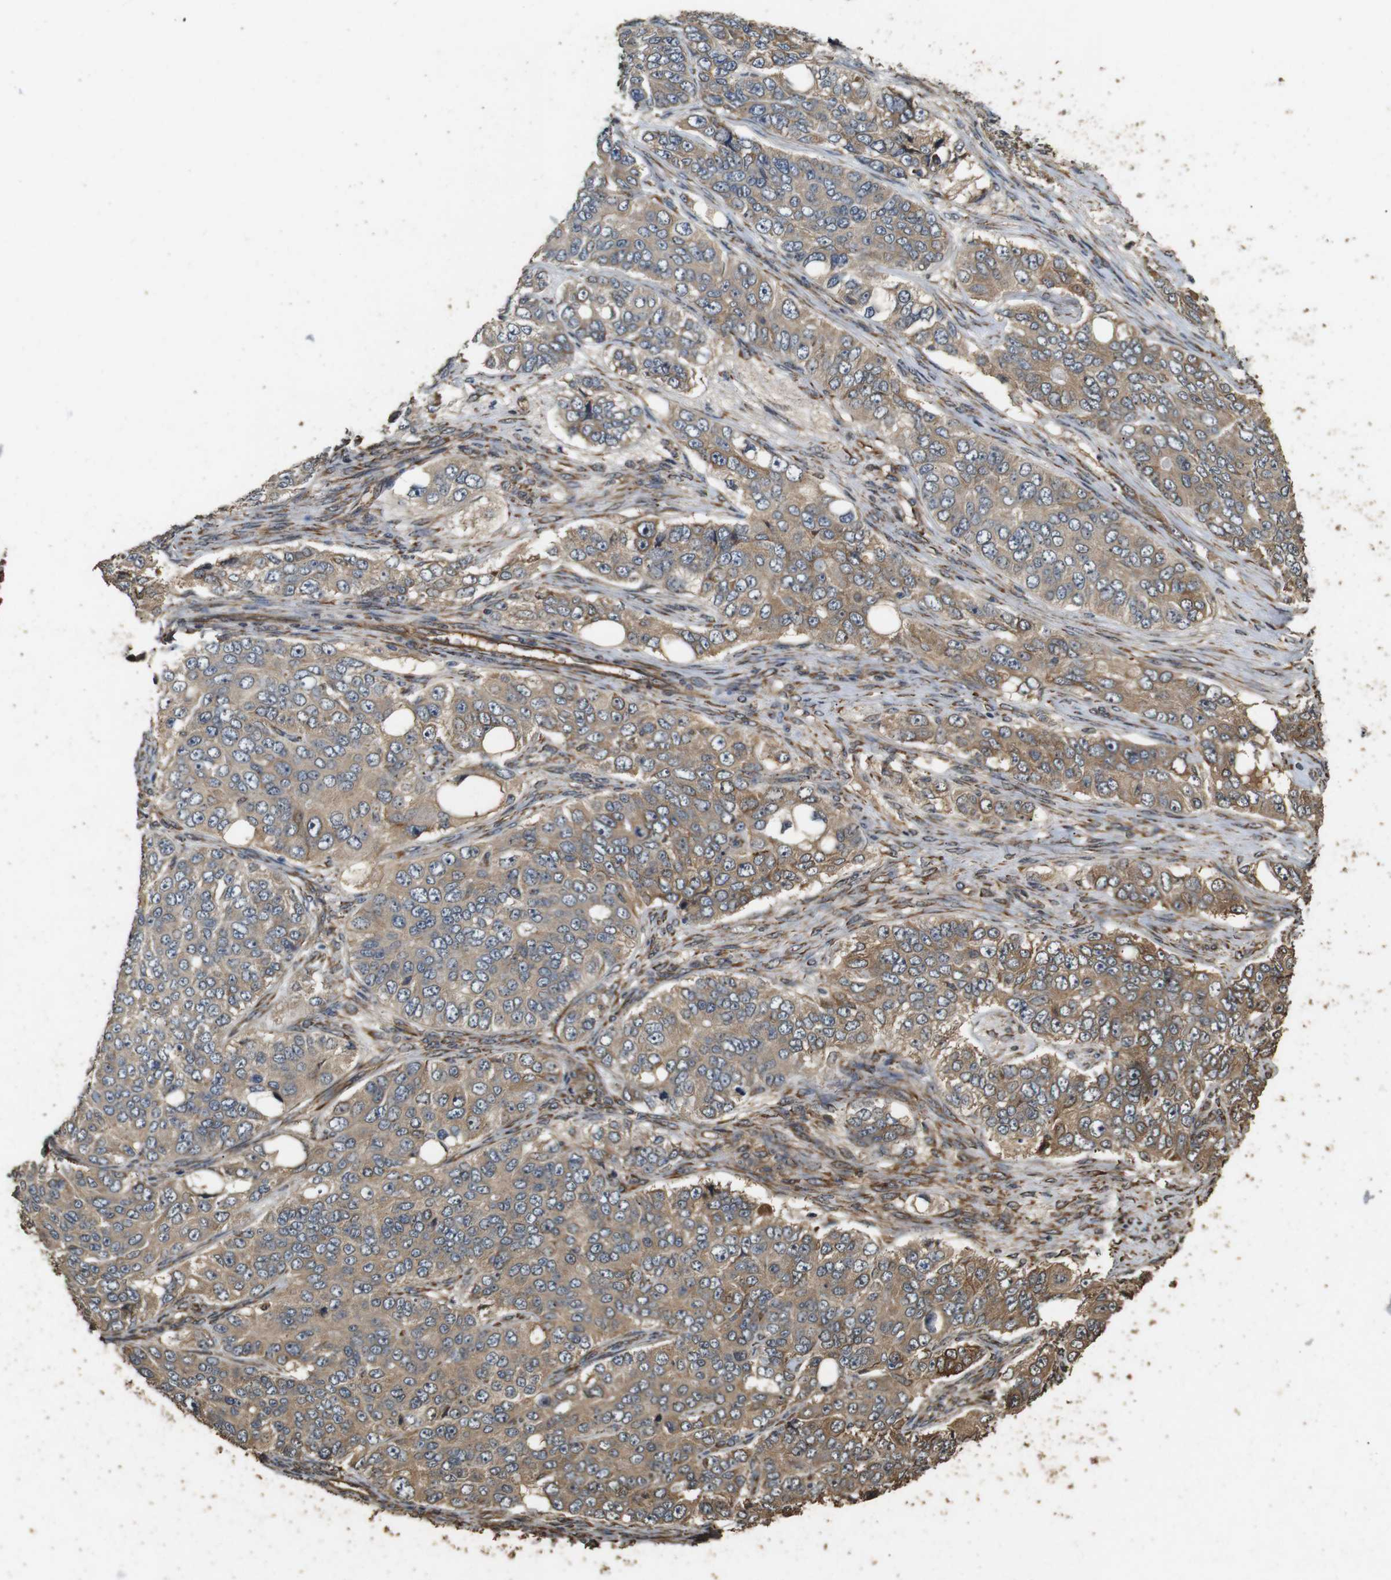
{"staining": {"intensity": "moderate", "quantity": ">75%", "location": "cytoplasmic/membranous"}, "tissue": "ovarian cancer", "cell_type": "Tumor cells", "image_type": "cancer", "snomed": [{"axis": "morphology", "description": "Carcinoma, endometroid"}, {"axis": "topography", "description": "Ovary"}], "caption": "Immunohistochemistry (IHC) of endometroid carcinoma (ovarian) exhibits medium levels of moderate cytoplasmic/membranous expression in approximately >75% of tumor cells.", "gene": "CNPY4", "patient": {"sex": "female", "age": 51}}